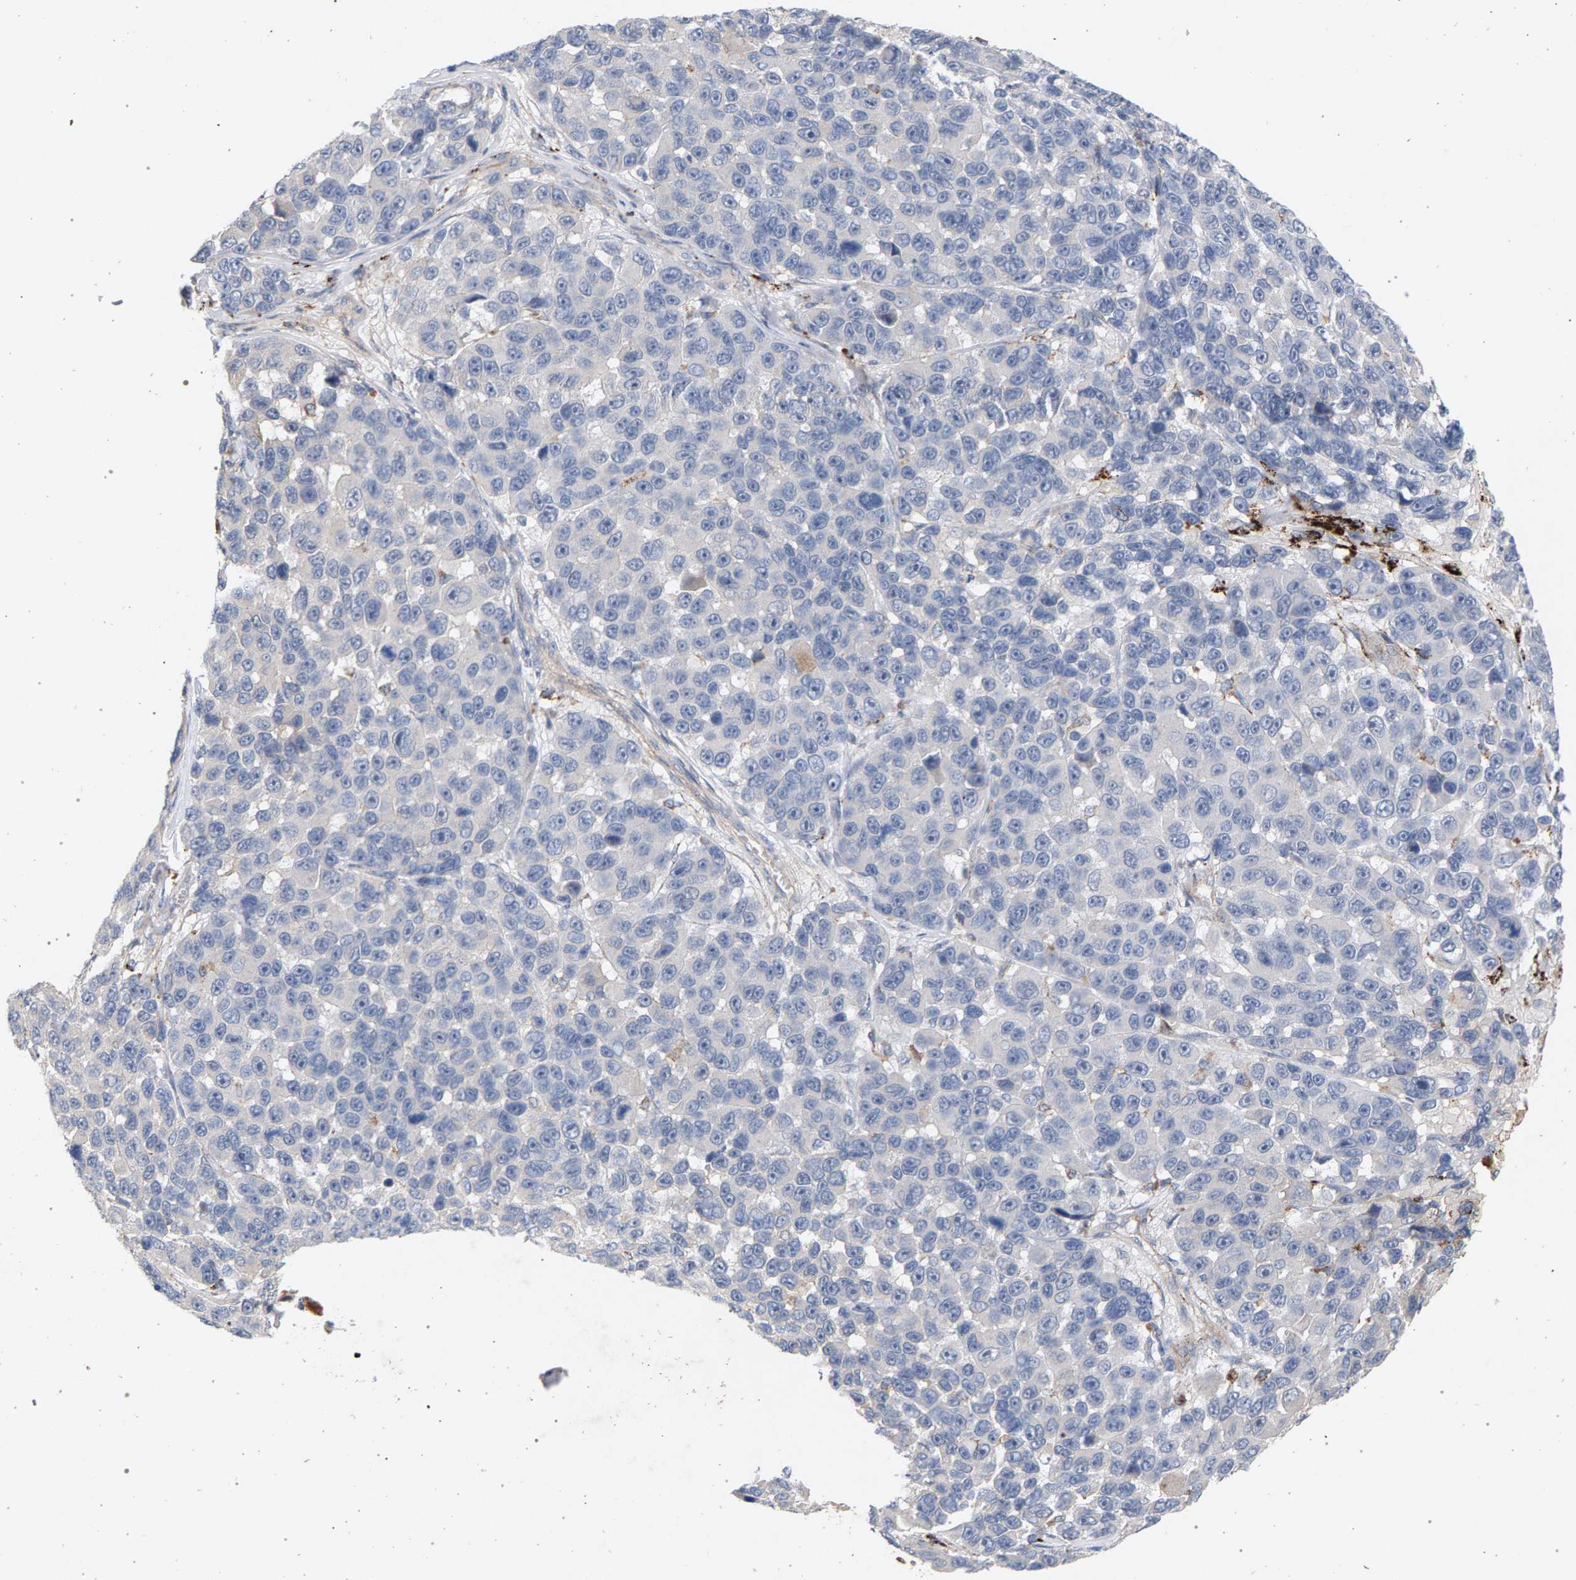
{"staining": {"intensity": "negative", "quantity": "none", "location": "none"}, "tissue": "melanoma", "cell_type": "Tumor cells", "image_type": "cancer", "snomed": [{"axis": "morphology", "description": "Malignant melanoma, NOS"}, {"axis": "topography", "description": "Skin"}], "caption": "A photomicrograph of malignant melanoma stained for a protein shows no brown staining in tumor cells.", "gene": "MAMDC2", "patient": {"sex": "male", "age": 53}}